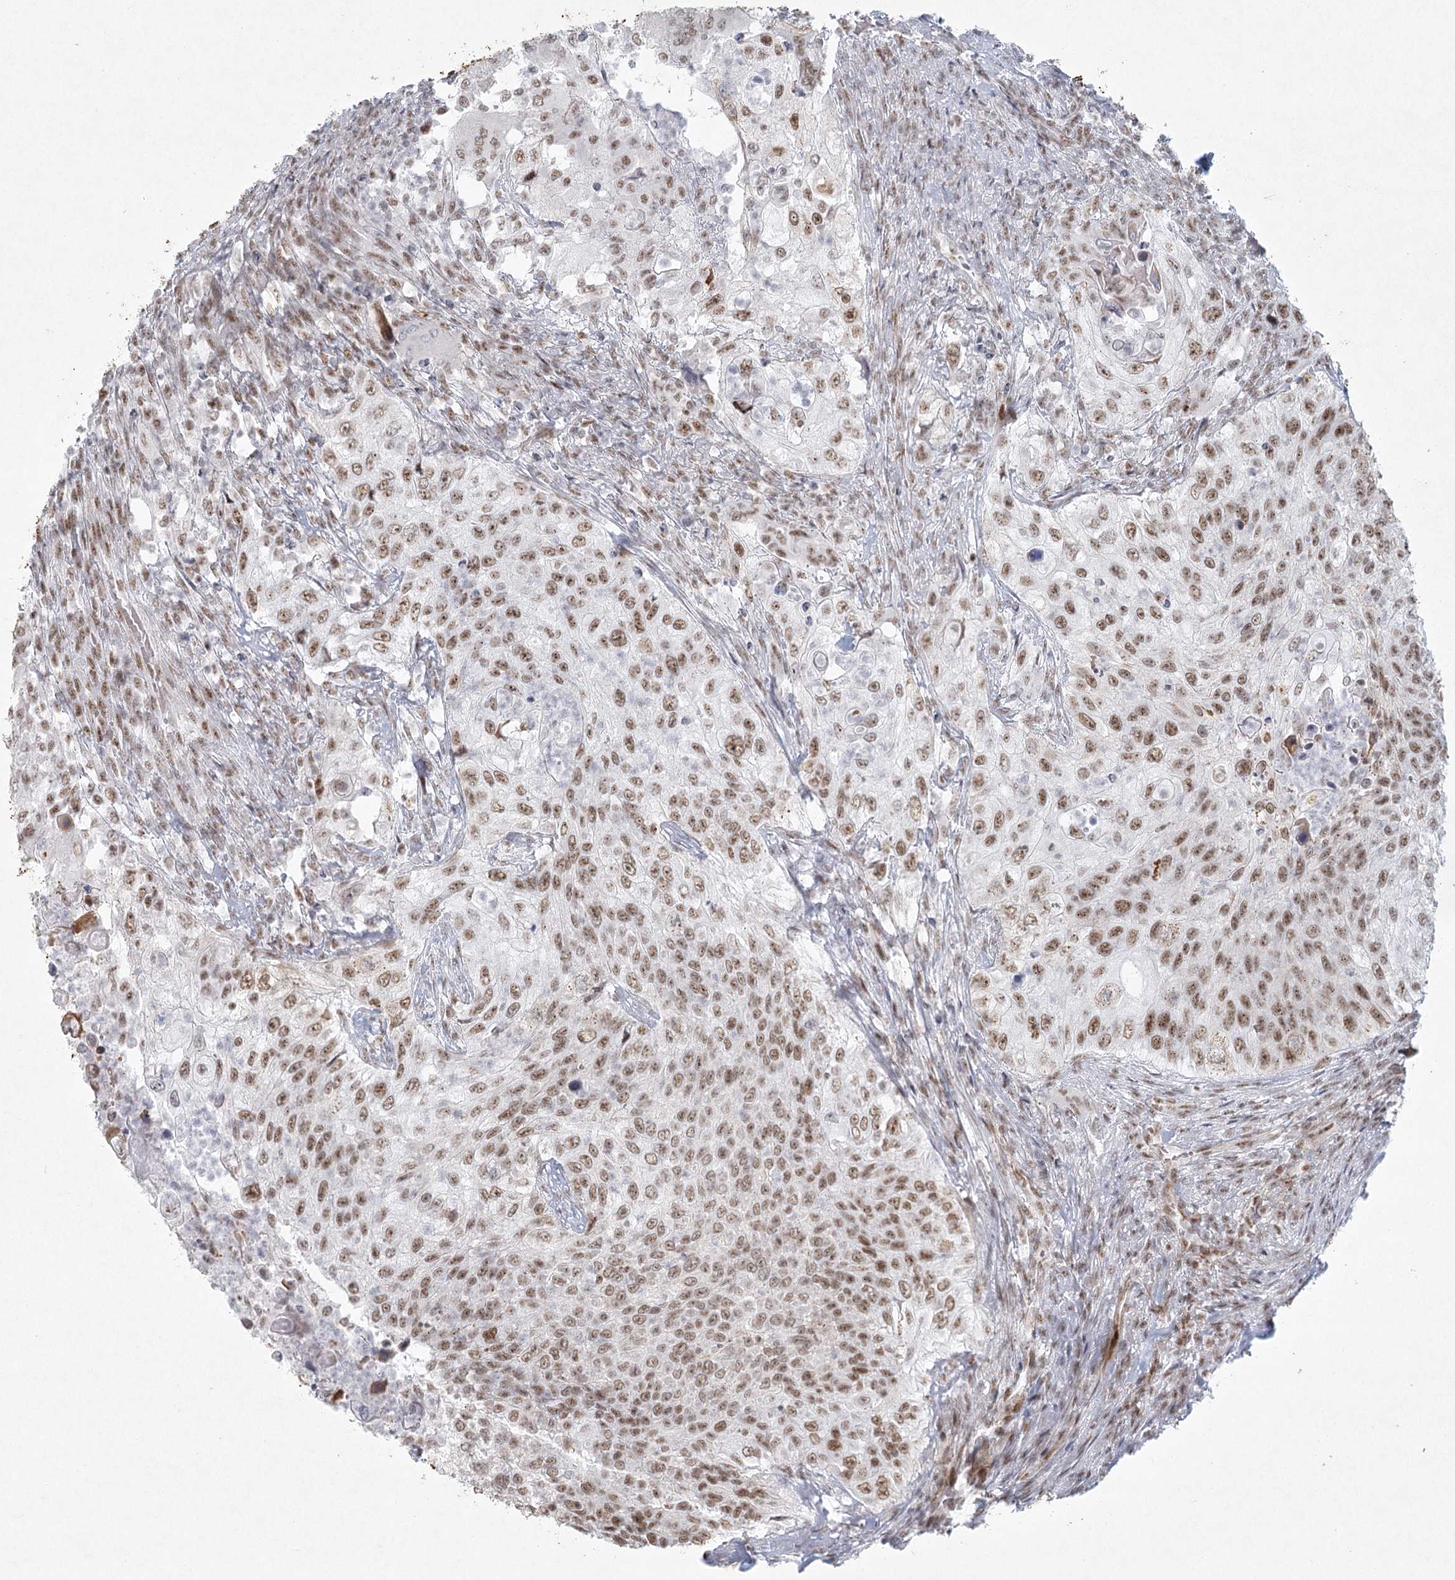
{"staining": {"intensity": "moderate", "quantity": ">75%", "location": "nuclear"}, "tissue": "urothelial cancer", "cell_type": "Tumor cells", "image_type": "cancer", "snomed": [{"axis": "morphology", "description": "Urothelial carcinoma, High grade"}, {"axis": "topography", "description": "Urinary bladder"}], "caption": "The histopathology image displays a brown stain indicating the presence of a protein in the nuclear of tumor cells in high-grade urothelial carcinoma.", "gene": "U2SURP", "patient": {"sex": "female", "age": 60}}